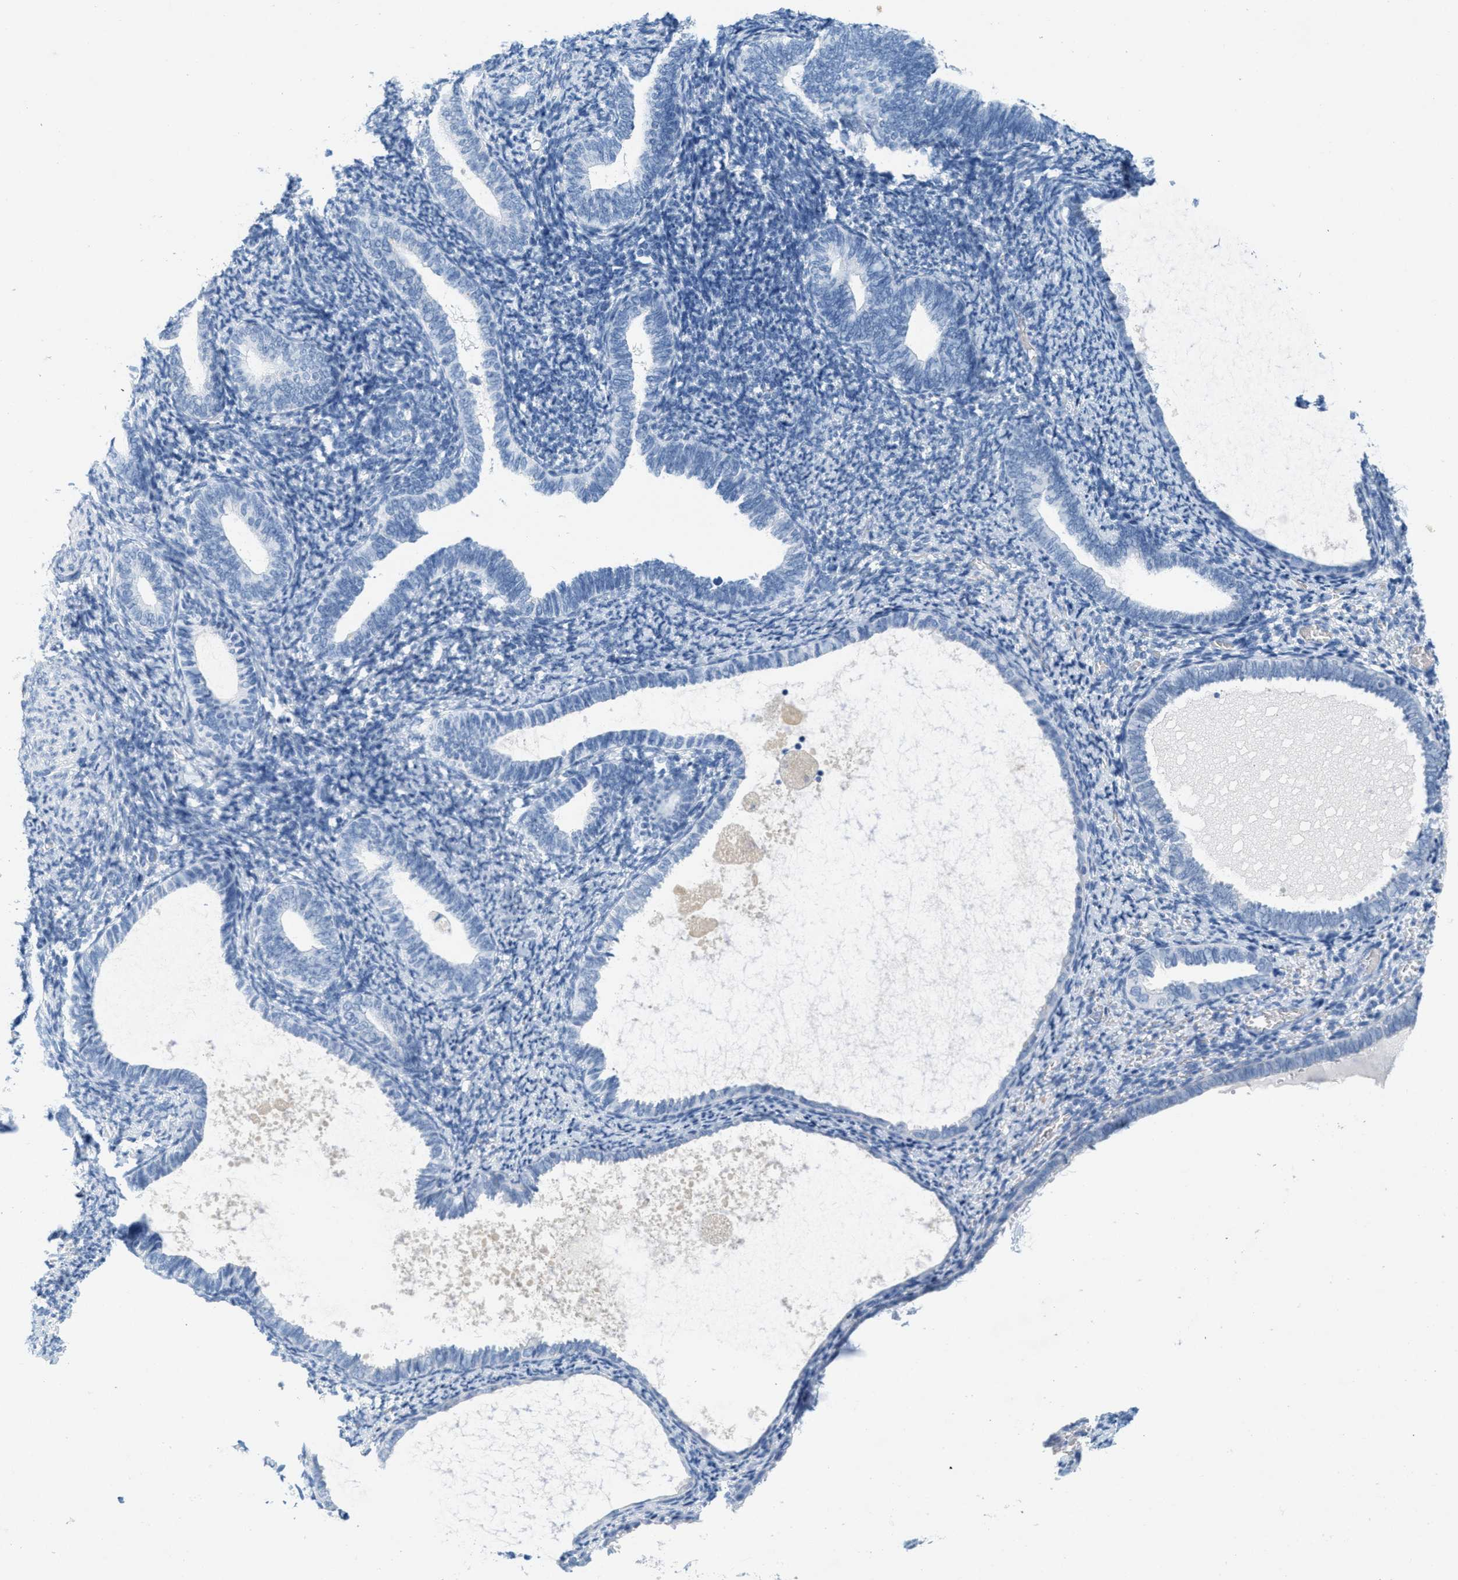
{"staining": {"intensity": "negative", "quantity": "none", "location": "none"}, "tissue": "endometrium", "cell_type": "Cells in endometrial stroma", "image_type": "normal", "snomed": [{"axis": "morphology", "description": "Normal tissue, NOS"}, {"axis": "topography", "description": "Endometrium"}], "caption": "Immunohistochemical staining of normal endometrium reveals no significant staining in cells in endometrial stroma.", "gene": "GPM6A", "patient": {"sex": "female", "age": 66}}